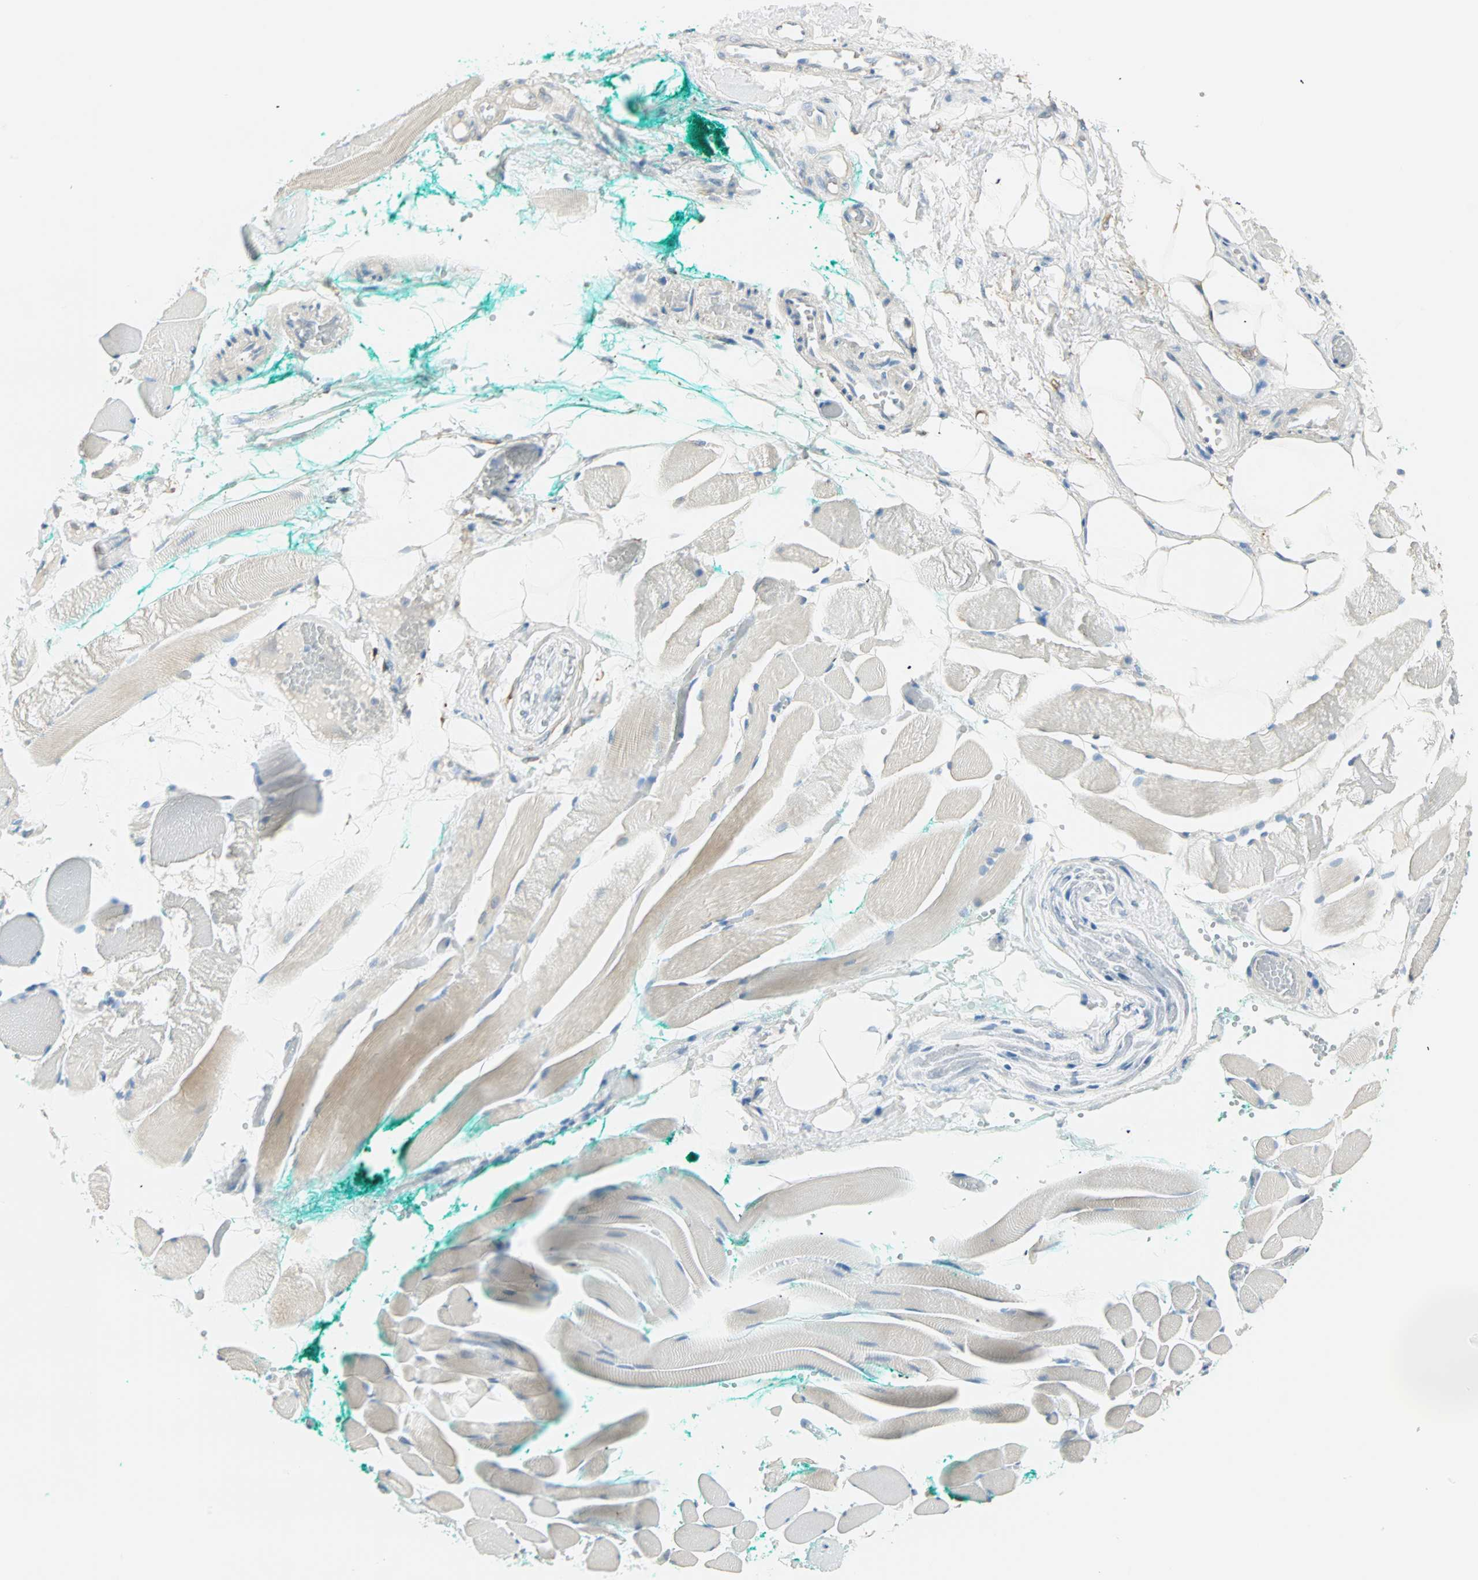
{"staining": {"intensity": "negative", "quantity": "none", "location": "none"}, "tissue": "skeletal muscle", "cell_type": "Myocytes", "image_type": "normal", "snomed": [{"axis": "morphology", "description": "Normal tissue, NOS"}, {"axis": "topography", "description": "Skeletal muscle"}, {"axis": "topography", "description": "Peripheral nerve tissue"}], "caption": "This is an IHC image of normal skeletal muscle. There is no expression in myocytes.", "gene": "ATF6", "patient": {"sex": "female", "age": 84}}